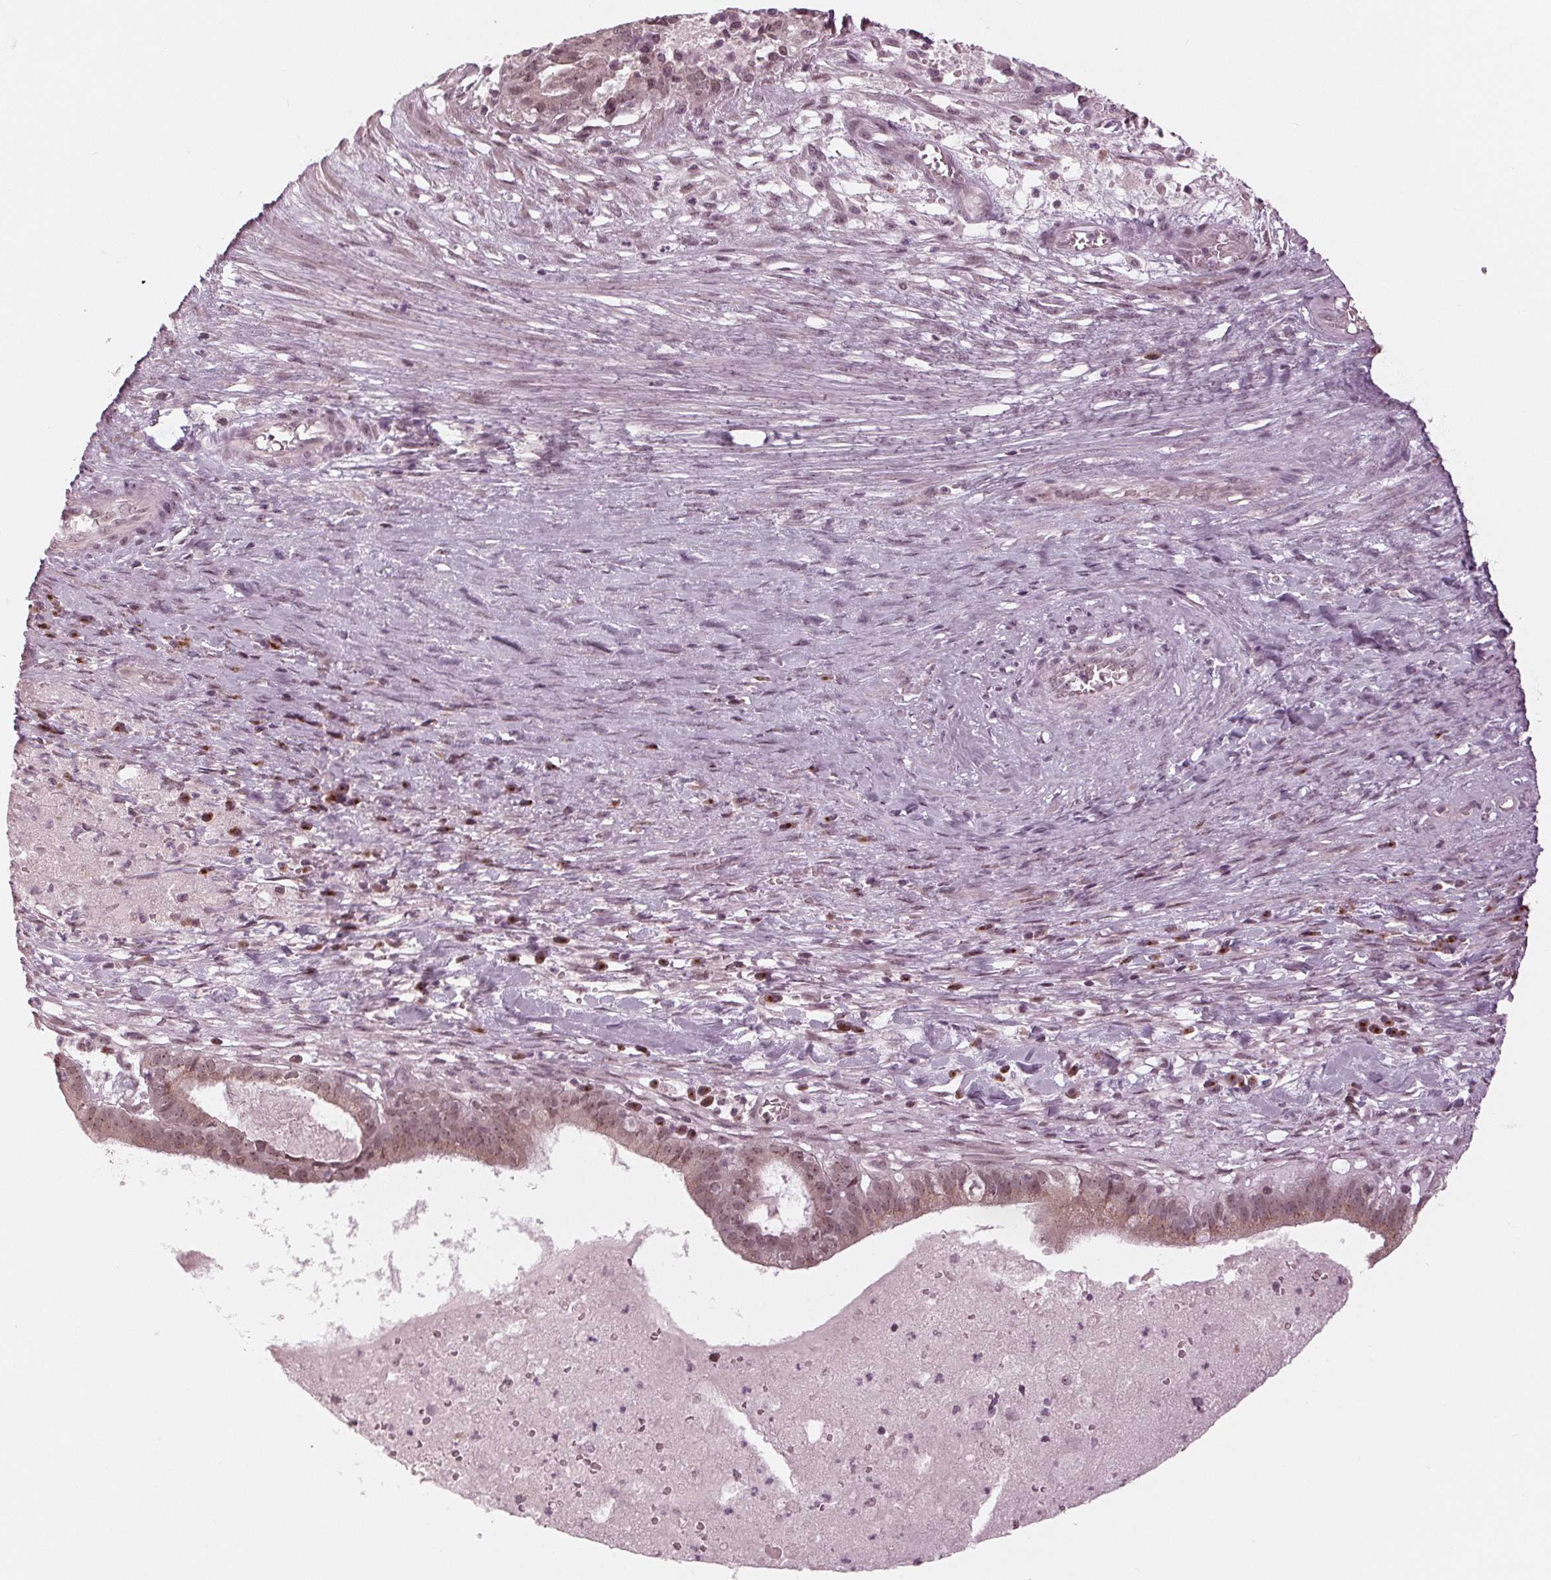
{"staining": {"intensity": "moderate", "quantity": ">75%", "location": "cytoplasmic/membranous,nuclear"}, "tissue": "ovarian cancer", "cell_type": "Tumor cells", "image_type": "cancer", "snomed": [{"axis": "morphology", "description": "Carcinoma, endometroid"}, {"axis": "topography", "description": "Ovary"}], "caption": "Immunohistochemistry of human ovarian cancer (endometroid carcinoma) exhibits medium levels of moderate cytoplasmic/membranous and nuclear staining in approximately >75% of tumor cells. (brown staining indicates protein expression, while blue staining denotes nuclei).", "gene": "SLX4", "patient": {"sex": "female", "age": 64}}